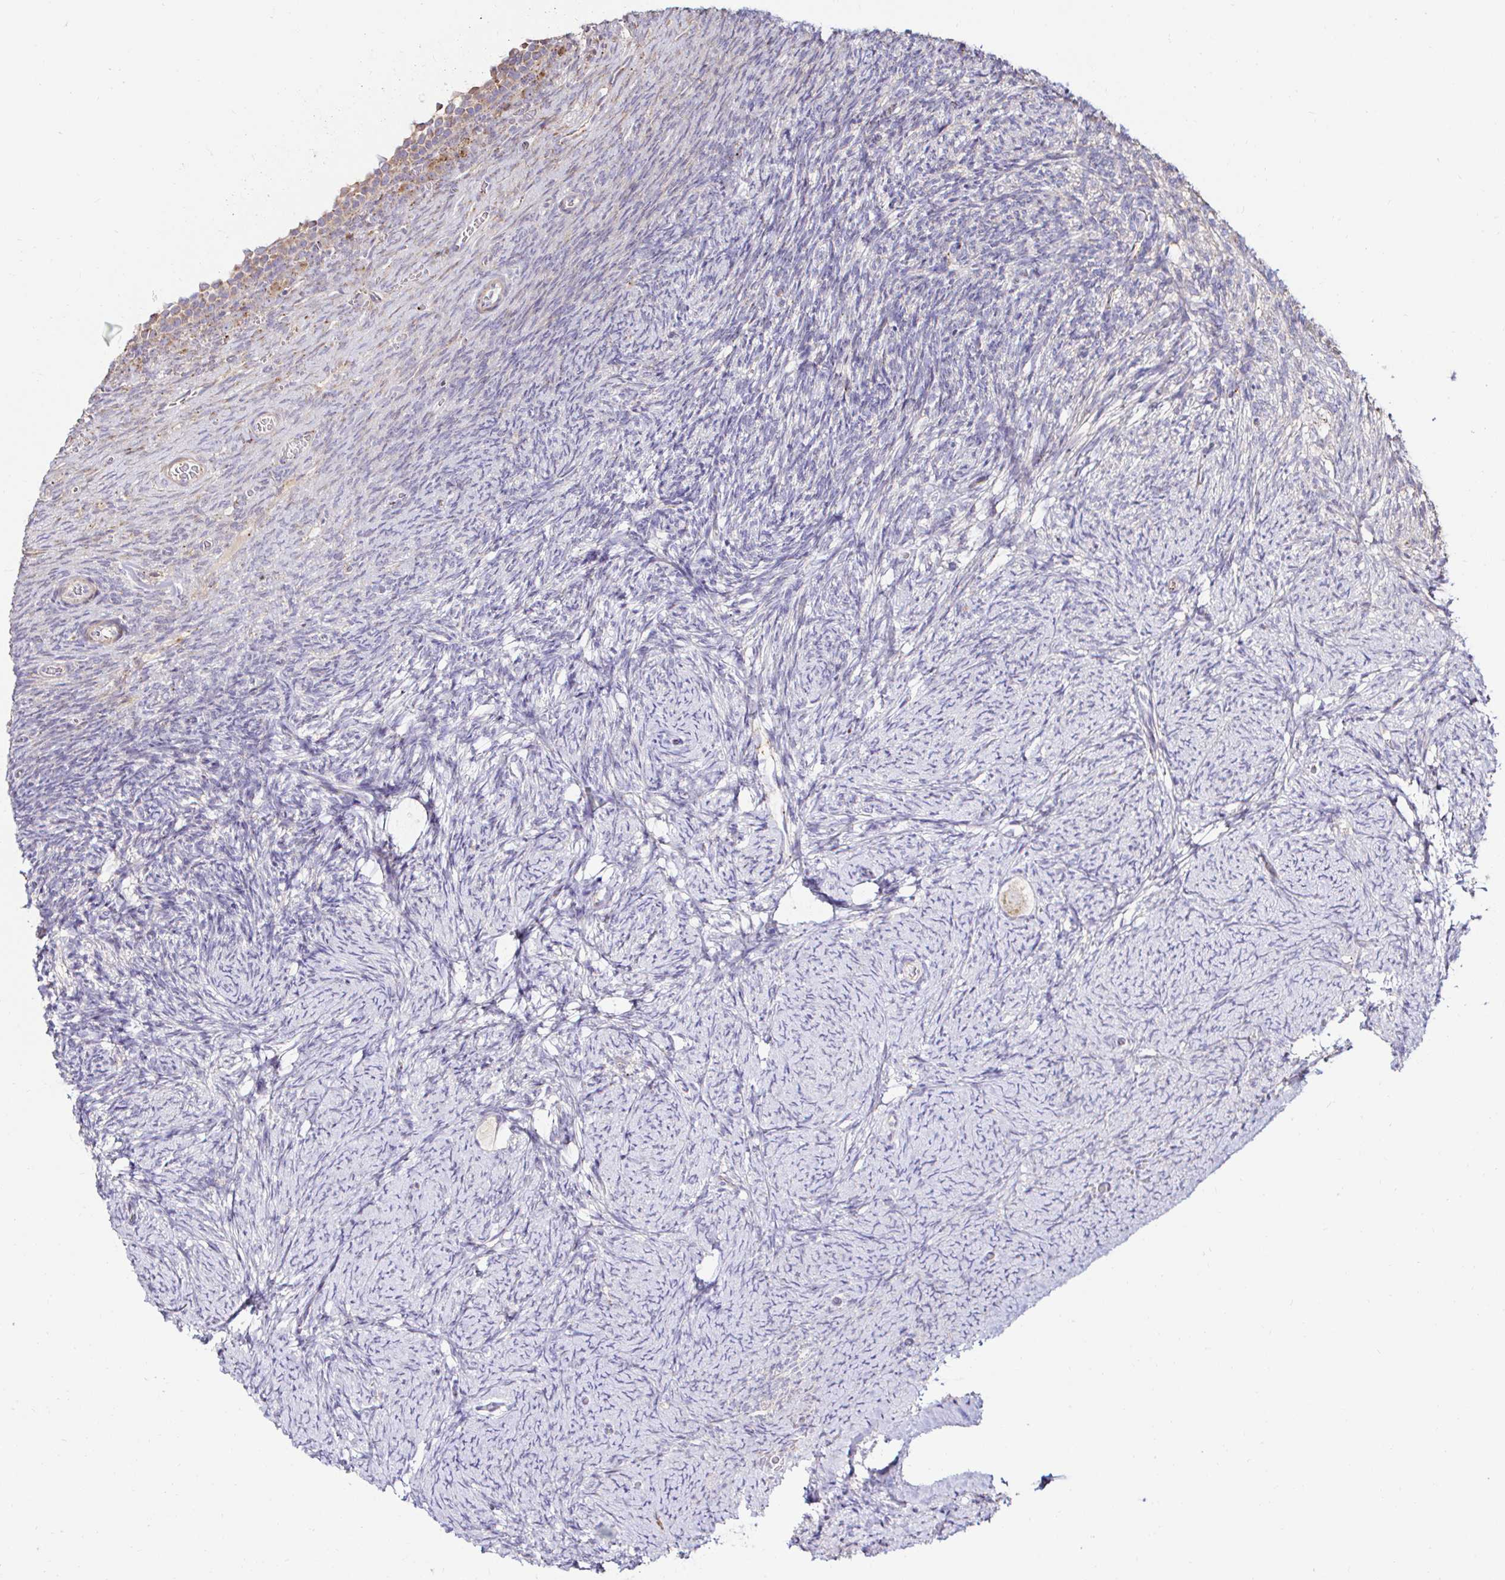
{"staining": {"intensity": "weak", "quantity": "25%-75%", "location": "cytoplasmic/membranous"}, "tissue": "ovary", "cell_type": "Follicle cells", "image_type": "normal", "snomed": [{"axis": "morphology", "description": "Normal tissue, NOS"}, {"axis": "topography", "description": "Ovary"}], "caption": "Immunohistochemistry (IHC) of normal ovary exhibits low levels of weak cytoplasmic/membranous positivity in about 25%-75% of follicle cells. Nuclei are stained in blue.", "gene": "GALNS", "patient": {"sex": "female", "age": 34}}